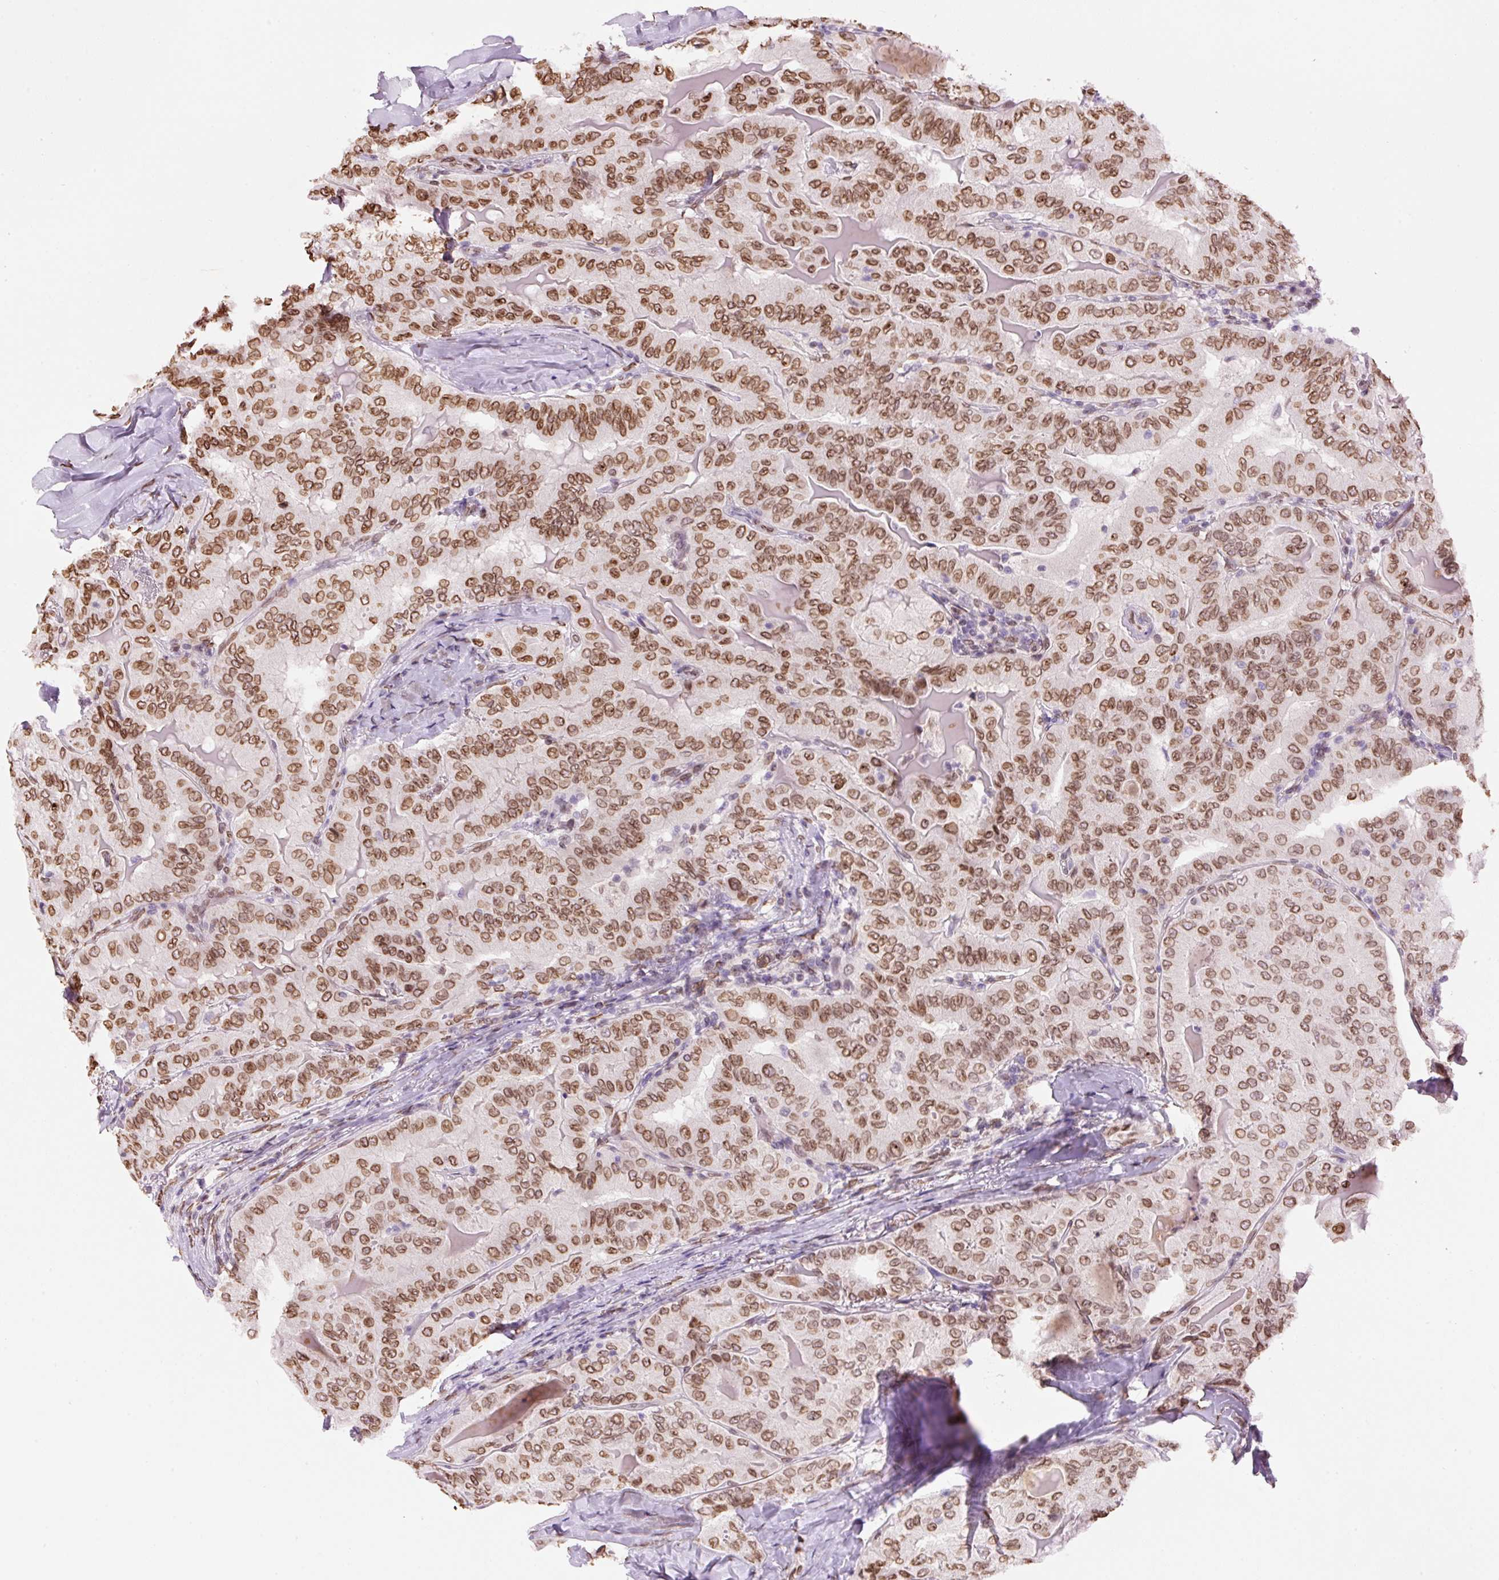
{"staining": {"intensity": "moderate", "quantity": ">75%", "location": "cytoplasmic/membranous,nuclear"}, "tissue": "thyroid cancer", "cell_type": "Tumor cells", "image_type": "cancer", "snomed": [{"axis": "morphology", "description": "Papillary adenocarcinoma, NOS"}, {"axis": "topography", "description": "Thyroid gland"}], "caption": "A brown stain shows moderate cytoplasmic/membranous and nuclear positivity of a protein in human thyroid cancer tumor cells.", "gene": "ZNF224", "patient": {"sex": "female", "age": 68}}